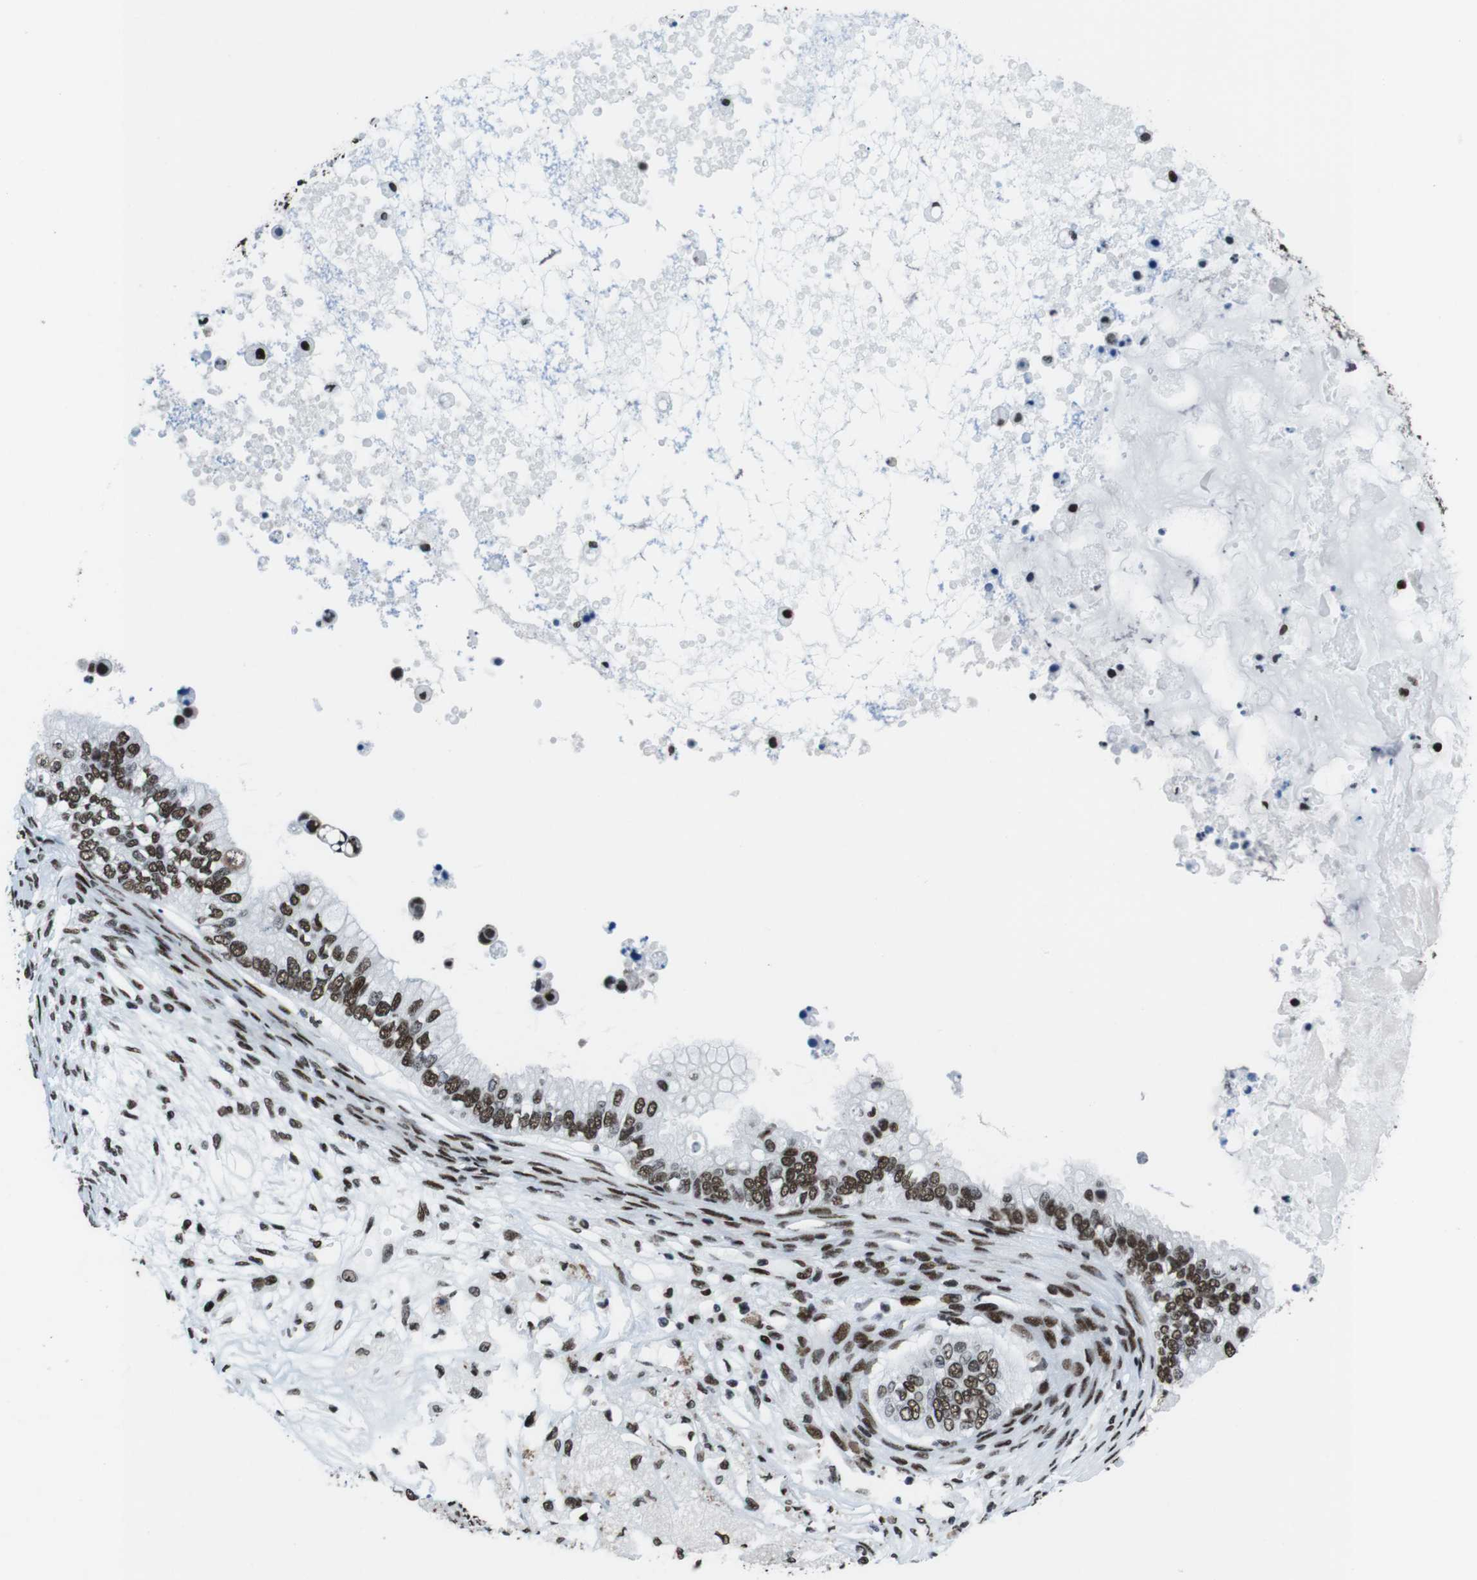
{"staining": {"intensity": "moderate", "quantity": ">75%", "location": "nuclear"}, "tissue": "ovarian cancer", "cell_type": "Tumor cells", "image_type": "cancer", "snomed": [{"axis": "morphology", "description": "Cystadenocarcinoma, mucinous, NOS"}, {"axis": "topography", "description": "Ovary"}], "caption": "A high-resolution image shows IHC staining of mucinous cystadenocarcinoma (ovarian), which shows moderate nuclear positivity in approximately >75% of tumor cells.", "gene": "CITED2", "patient": {"sex": "female", "age": 80}}